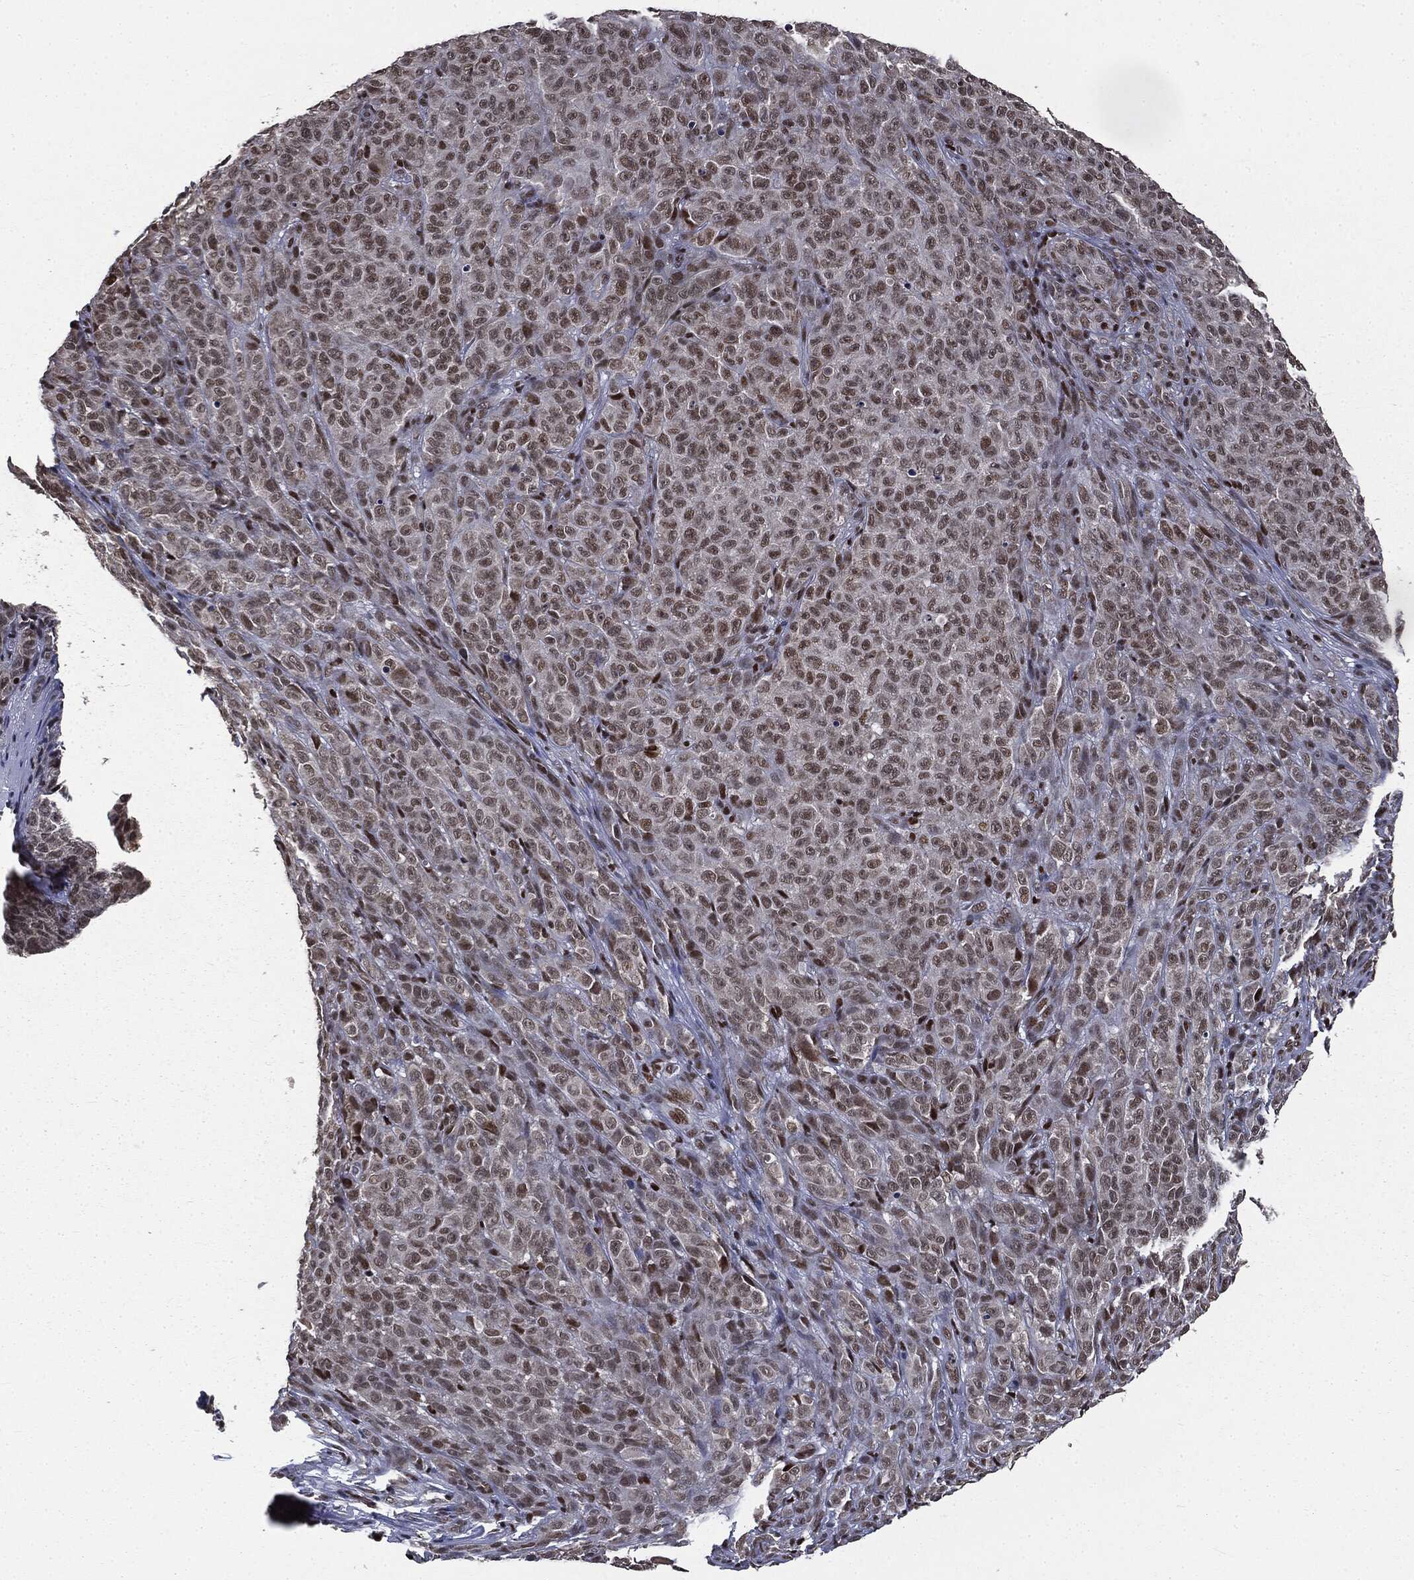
{"staining": {"intensity": "weak", "quantity": ">75%", "location": "nuclear"}, "tissue": "melanoma", "cell_type": "Tumor cells", "image_type": "cancer", "snomed": [{"axis": "morphology", "description": "Malignant melanoma, NOS"}, {"axis": "topography", "description": "Skin"}], "caption": "DAB (3,3'-diaminobenzidine) immunohistochemical staining of human malignant melanoma displays weak nuclear protein positivity in approximately >75% of tumor cells. The staining was performed using DAB, with brown indicating positive protein expression. Nuclei are stained blue with hematoxylin.", "gene": "DPH2", "patient": {"sex": "female", "age": 82}}